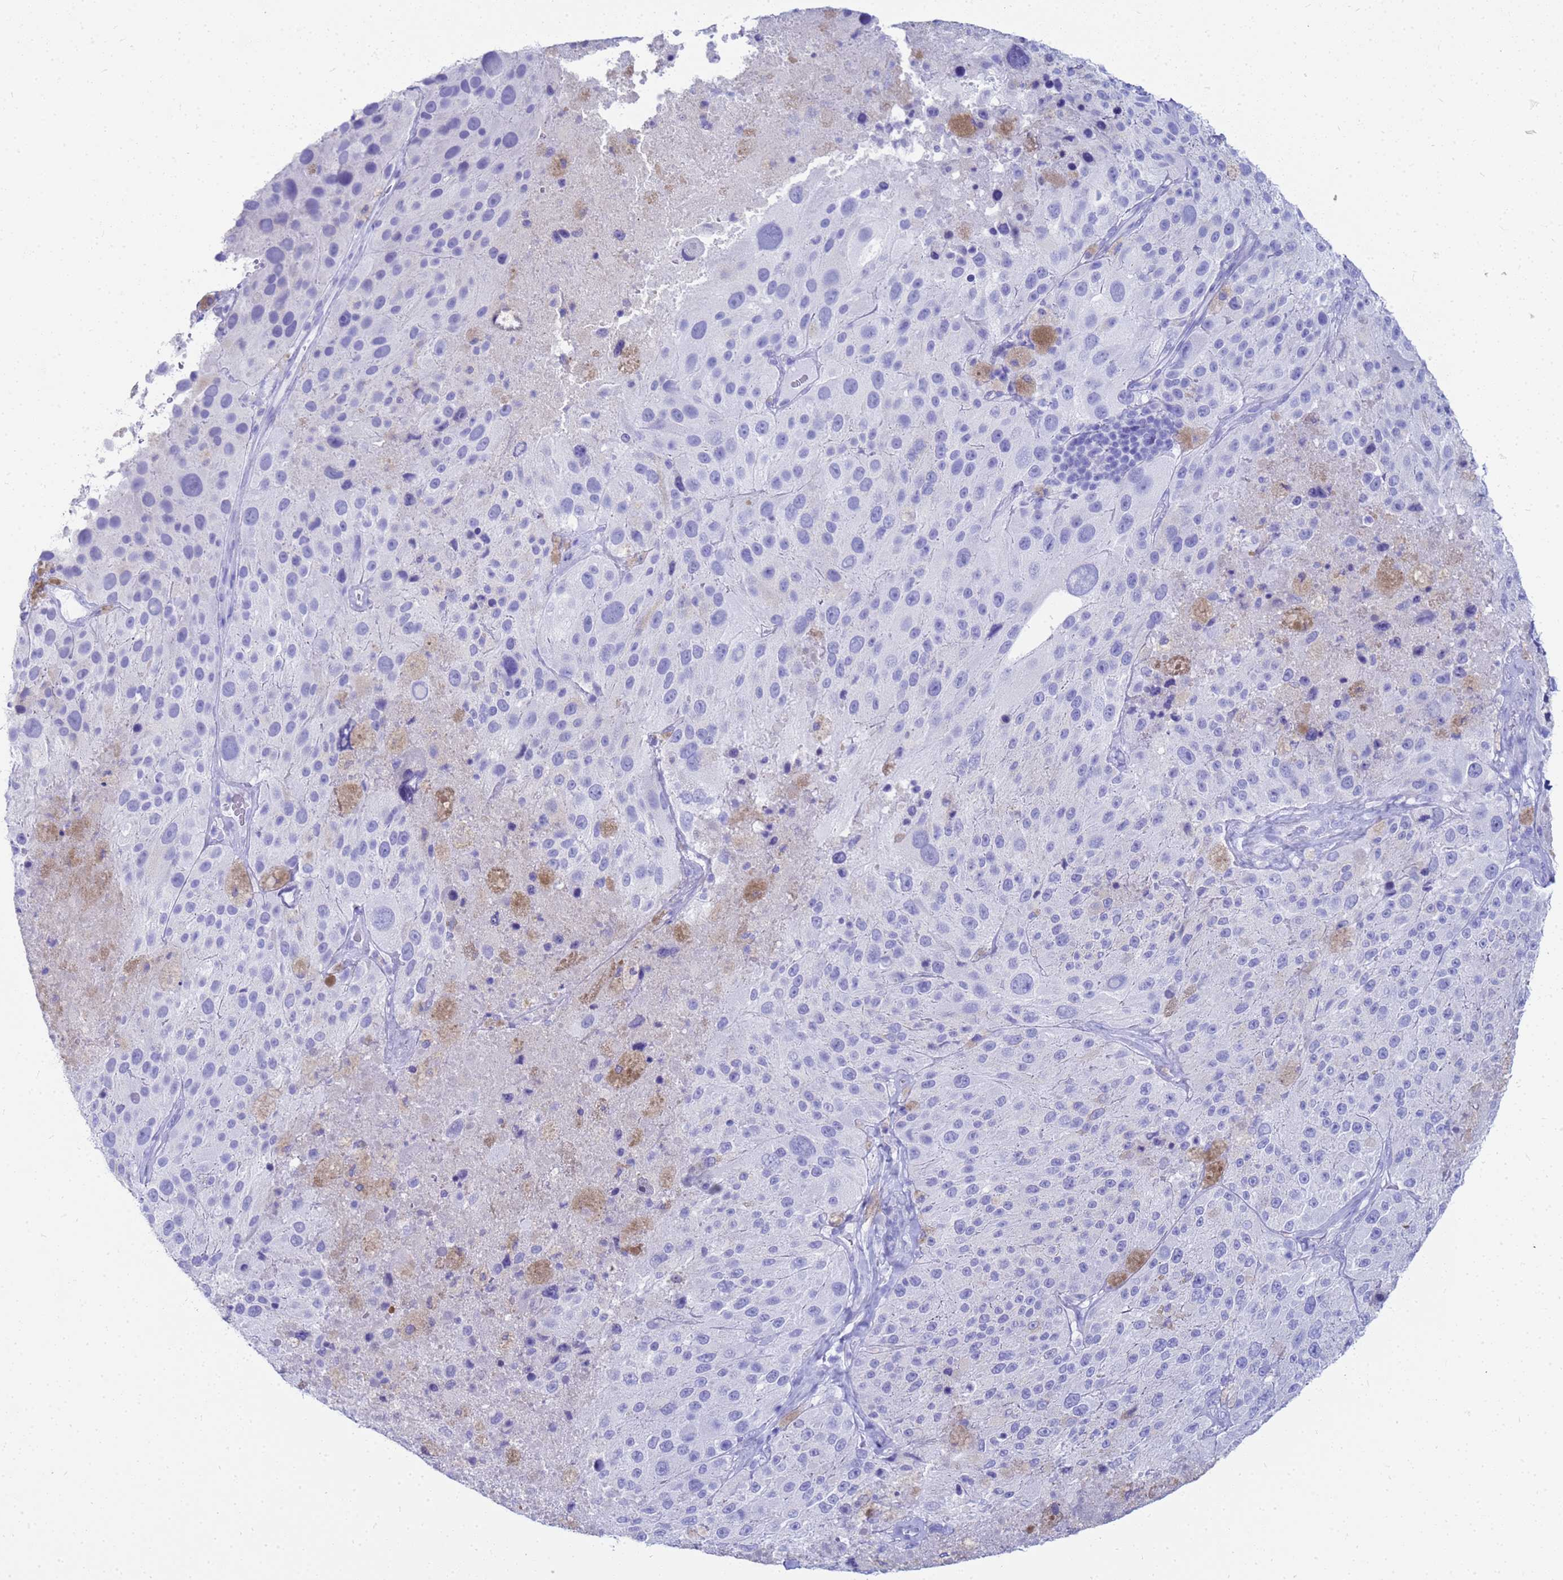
{"staining": {"intensity": "negative", "quantity": "none", "location": "none"}, "tissue": "melanoma", "cell_type": "Tumor cells", "image_type": "cancer", "snomed": [{"axis": "morphology", "description": "Malignant melanoma, Metastatic site"}, {"axis": "topography", "description": "Lymph node"}], "caption": "This is an IHC photomicrograph of human malignant melanoma (metastatic site). There is no positivity in tumor cells.", "gene": "CKB", "patient": {"sex": "male", "age": 62}}